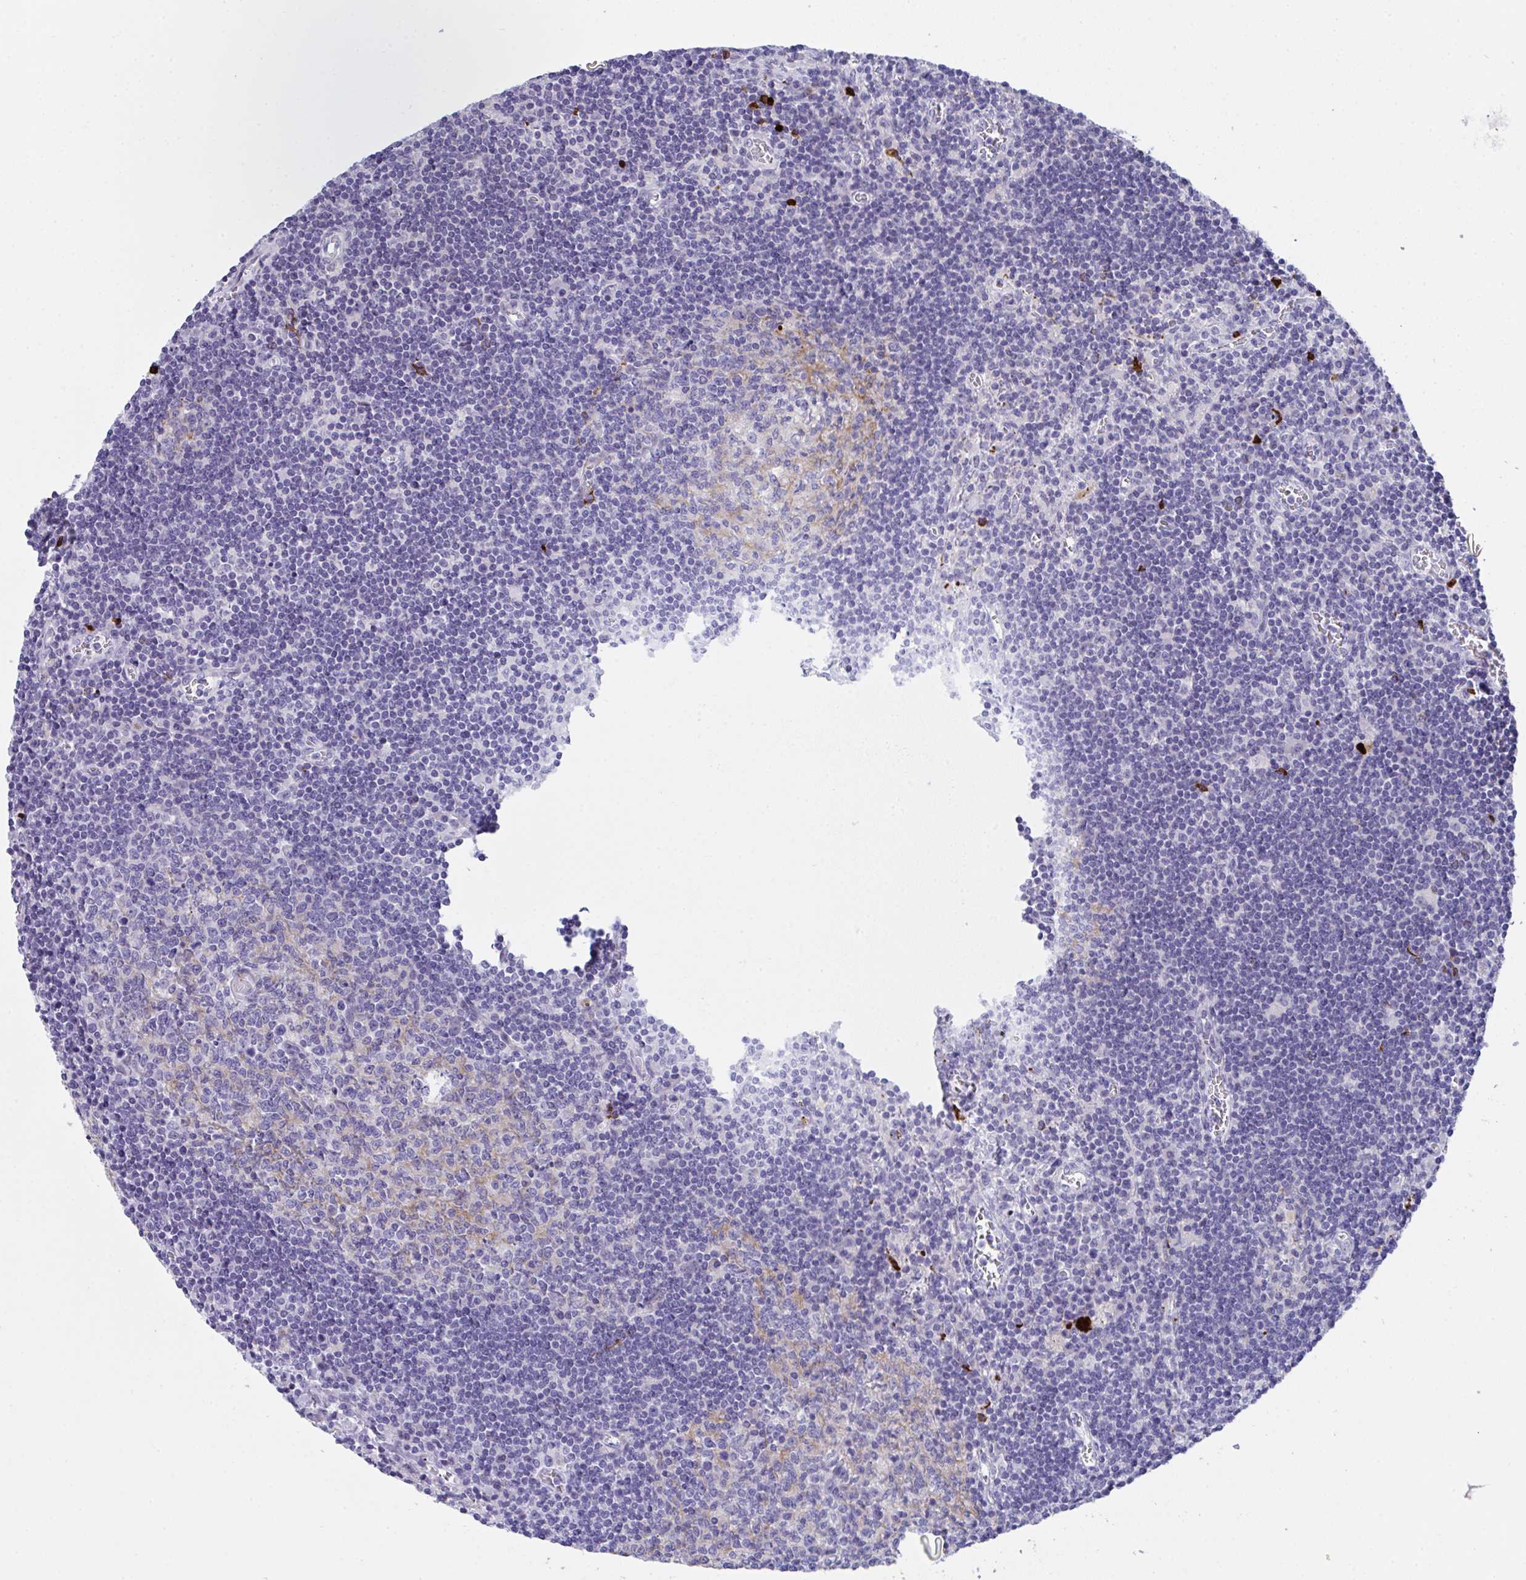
{"staining": {"intensity": "negative", "quantity": "none", "location": "none"}, "tissue": "lymph node", "cell_type": "Germinal center cells", "image_type": "normal", "snomed": [{"axis": "morphology", "description": "Normal tissue, NOS"}, {"axis": "topography", "description": "Lymph node"}], "caption": "Immunohistochemistry of normal human lymph node displays no expression in germinal center cells. (DAB (3,3'-diaminobenzidine) IHC with hematoxylin counter stain).", "gene": "KMT2E", "patient": {"sex": "male", "age": 67}}